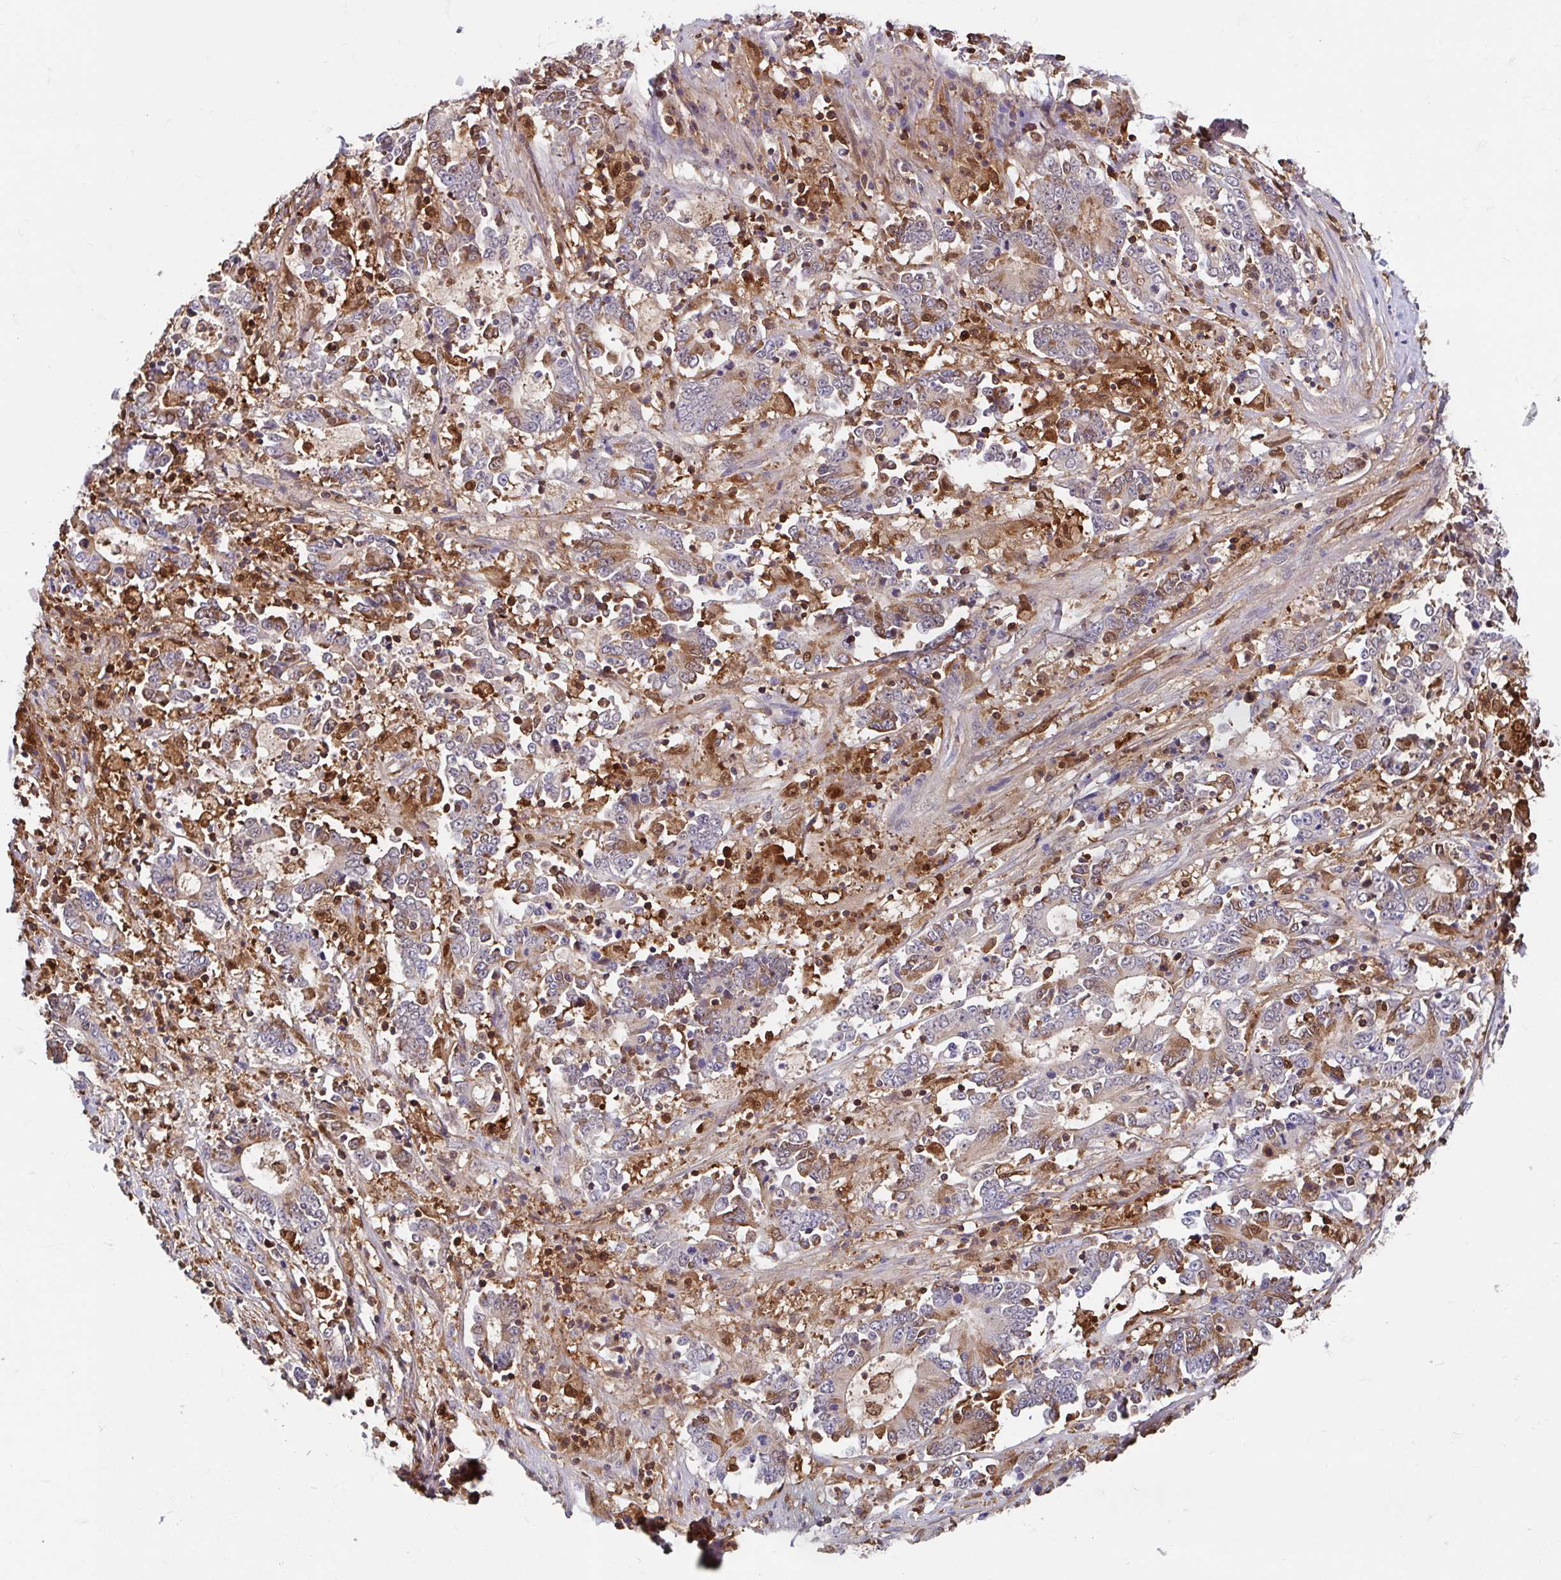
{"staining": {"intensity": "moderate", "quantity": "<25%", "location": "cytoplasmic/membranous"}, "tissue": "stomach cancer", "cell_type": "Tumor cells", "image_type": "cancer", "snomed": [{"axis": "morphology", "description": "Adenocarcinoma, NOS"}, {"axis": "topography", "description": "Stomach, upper"}], "caption": "Stomach cancer tissue exhibits moderate cytoplasmic/membranous positivity in about <25% of tumor cells (IHC, brightfield microscopy, high magnification).", "gene": "BLVRA", "patient": {"sex": "male", "age": 68}}